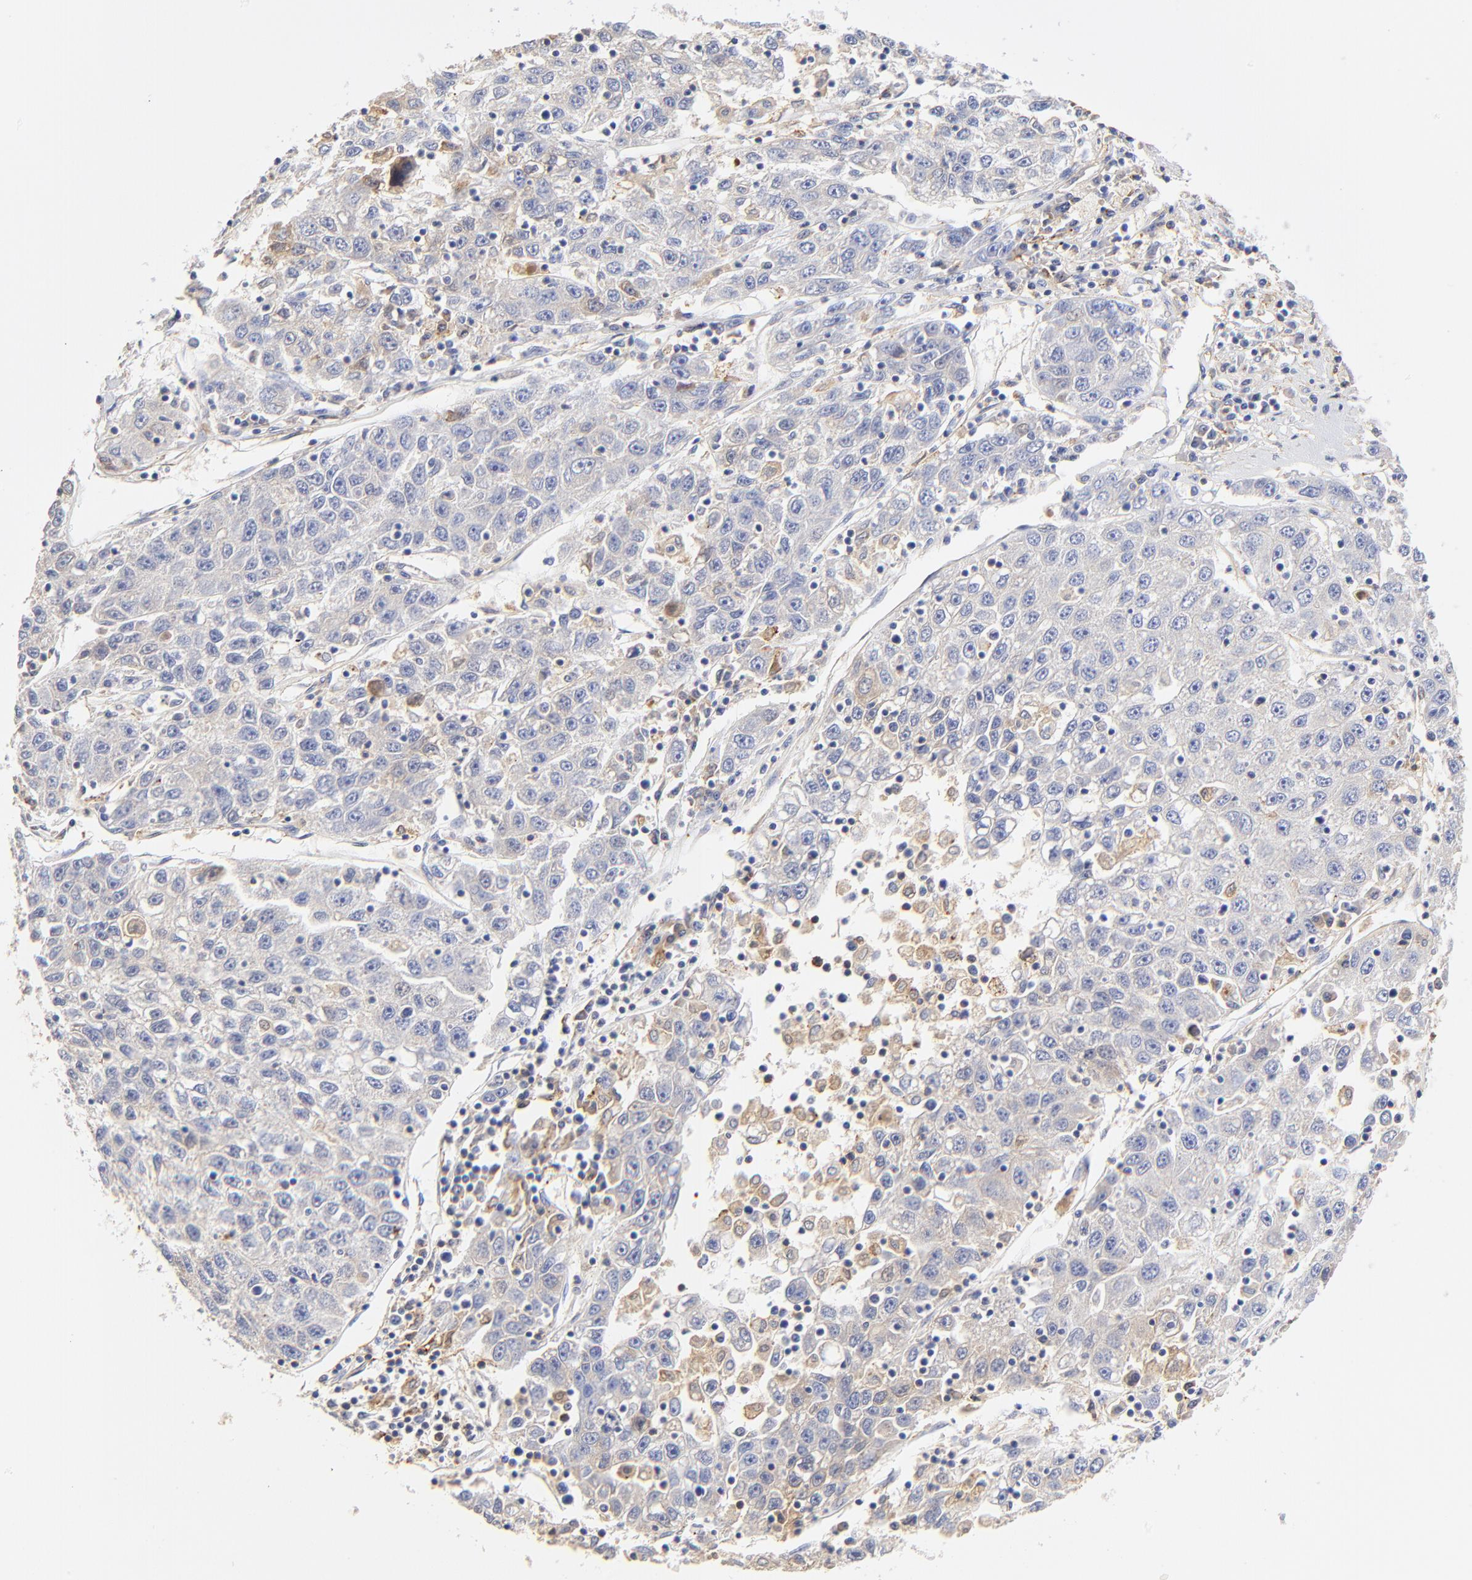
{"staining": {"intensity": "negative", "quantity": "none", "location": "none"}, "tissue": "liver cancer", "cell_type": "Tumor cells", "image_type": "cancer", "snomed": [{"axis": "morphology", "description": "Carcinoma, Hepatocellular, NOS"}, {"axis": "topography", "description": "Liver"}], "caption": "High magnification brightfield microscopy of hepatocellular carcinoma (liver) stained with DAB (brown) and counterstained with hematoxylin (blue): tumor cells show no significant positivity.", "gene": "MDGA2", "patient": {"sex": "male", "age": 49}}